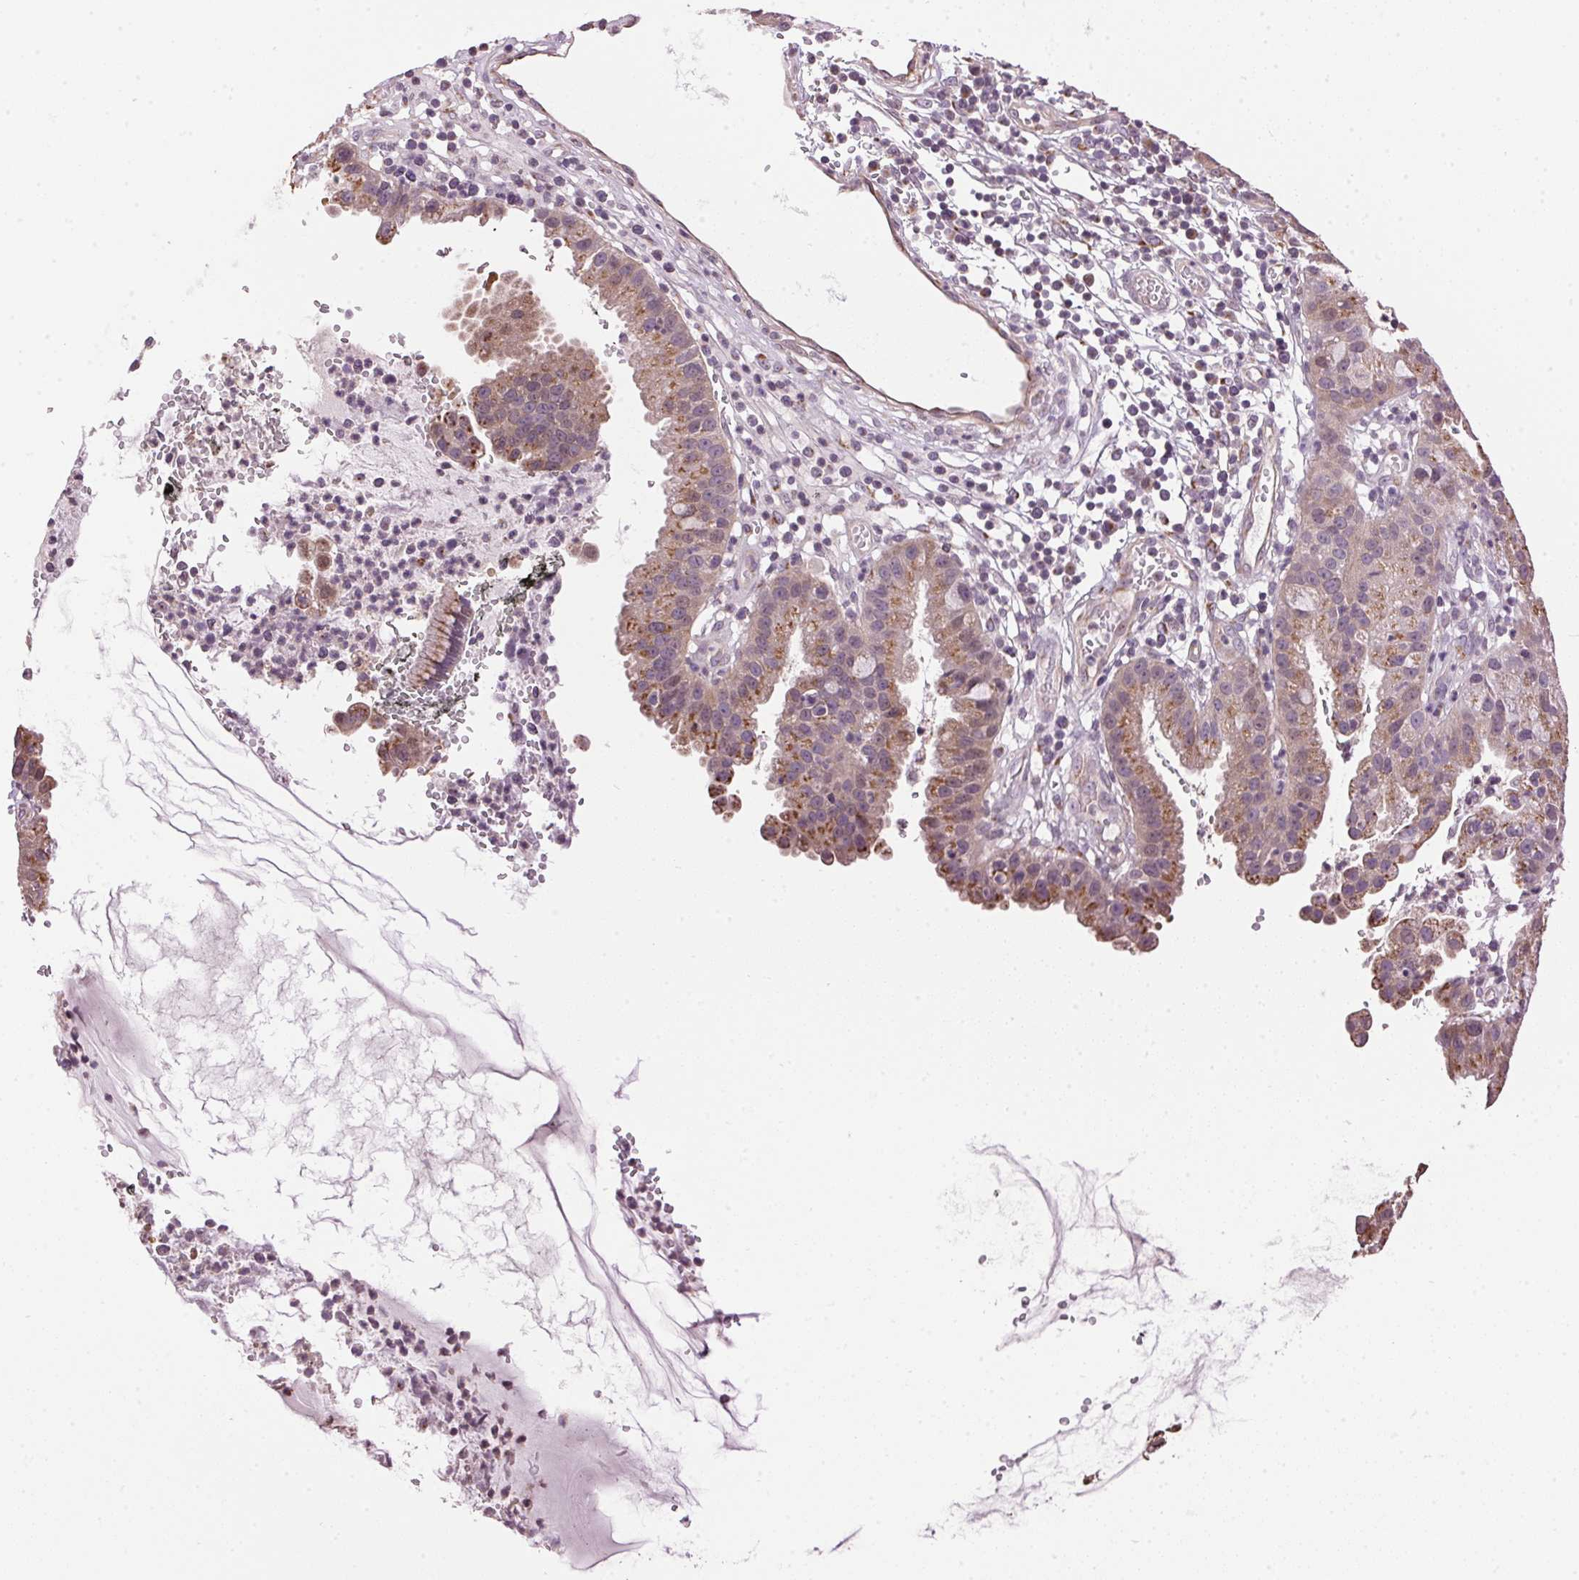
{"staining": {"intensity": "moderate", "quantity": "25%-75%", "location": "cytoplasmic/membranous,nuclear"}, "tissue": "cervical cancer", "cell_type": "Tumor cells", "image_type": "cancer", "snomed": [{"axis": "morphology", "description": "Adenocarcinoma, NOS"}, {"axis": "topography", "description": "Cervix"}], "caption": "Immunohistochemistry histopathology image of human cervical adenocarcinoma stained for a protein (brown), which displays medium levels of moderate cytoplasmic/membranous and nuclear positivity in about 25%-75% of tumor cells.", "gene": "GOLPH3", "patient": {"sex": "female", "age": 34}}